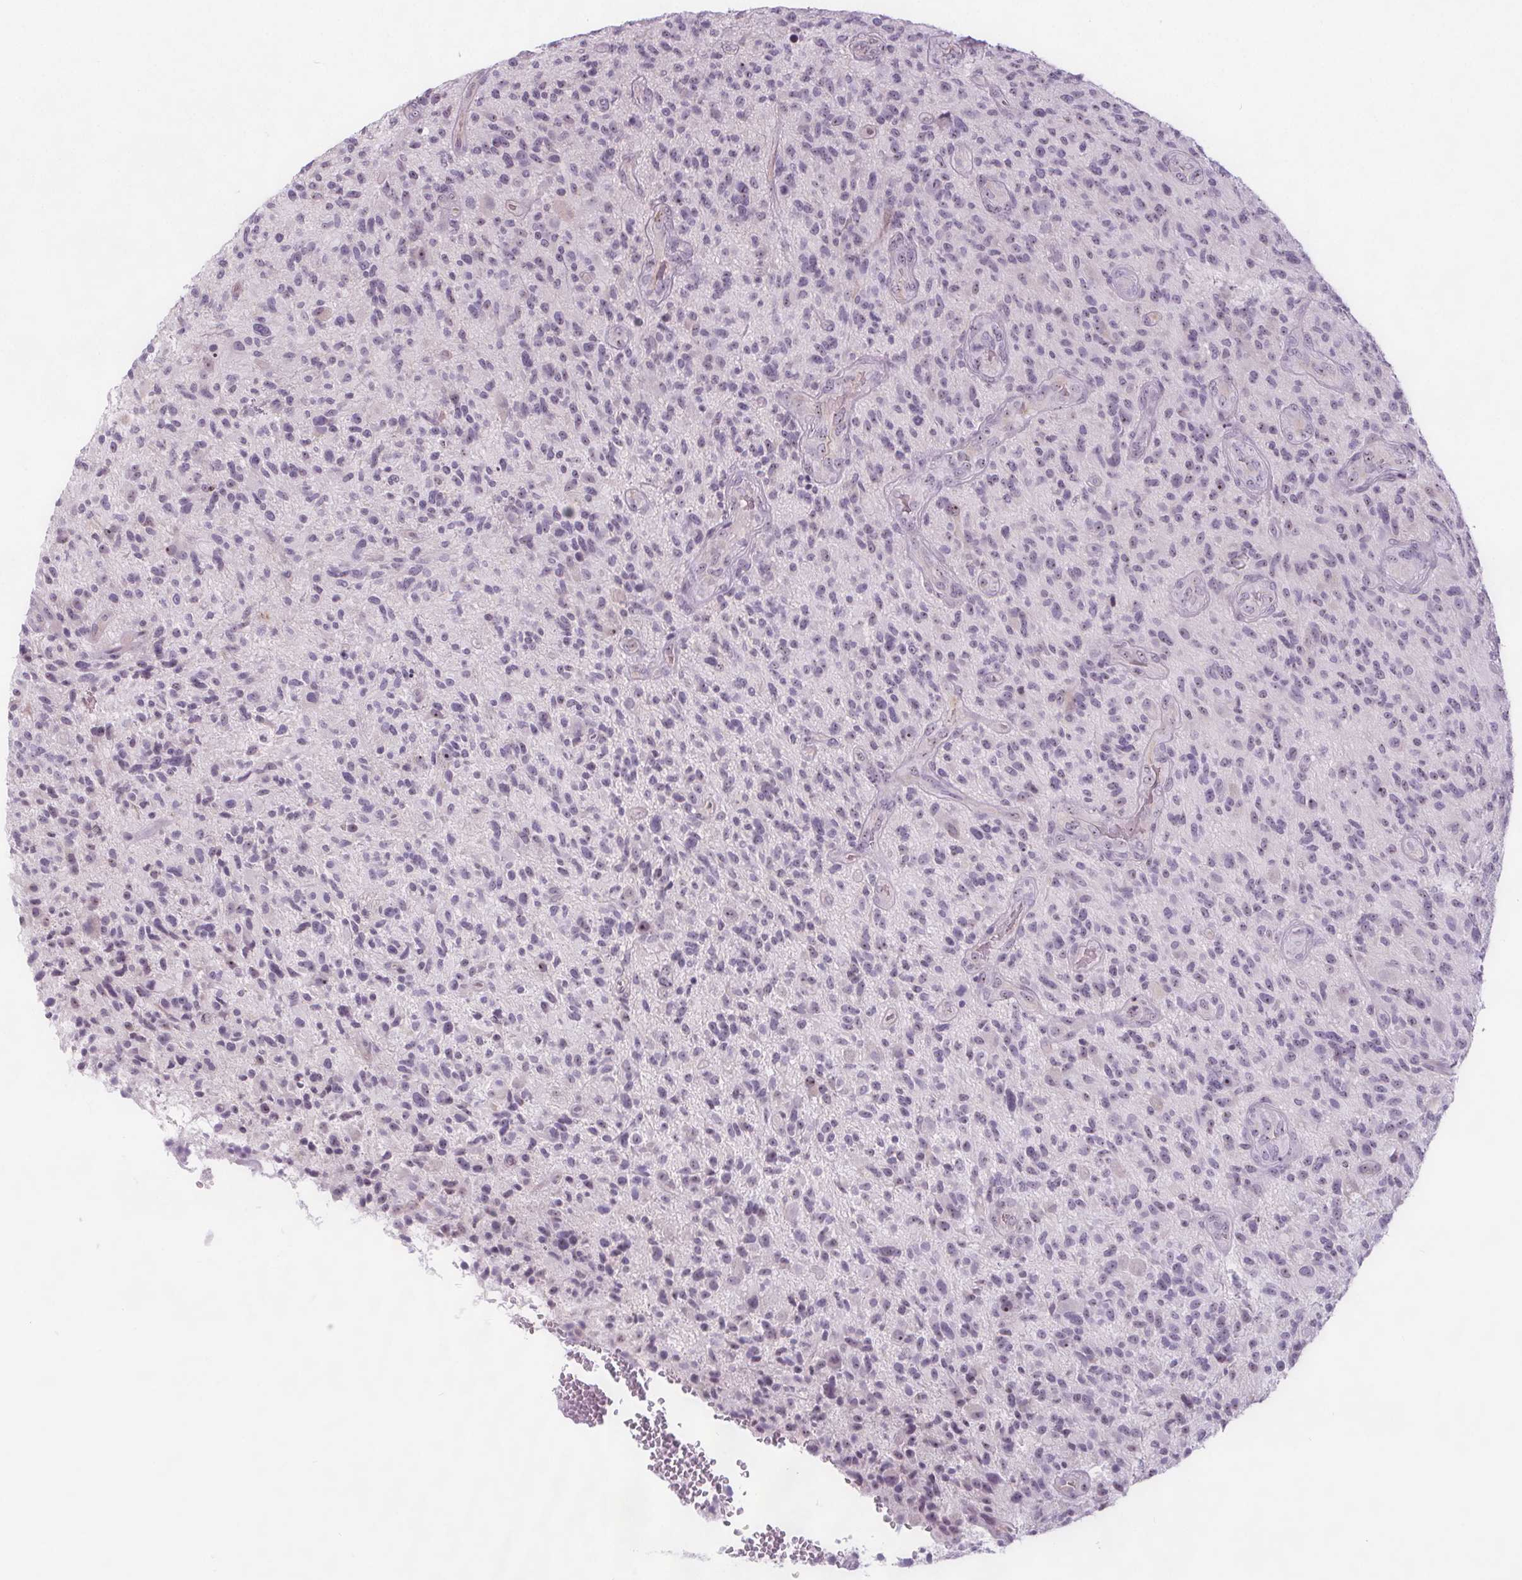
{"staining": {"intensity": "weak", "quantity": "<25%", "location": "nuclear"}, "tissue": "glioma", "cell_type": "Tumor cells", "image_type": "cancer", "snomed": [{"axis": "morphology", "description": "Glioma, malignant, High grade"}, {"axis": "topography", "description": "Brain"}], "caption": "DAB immunohistochemical staining of human glioma exhibits no significant positivity in tumor cells.", "gene": "NOLC1", "patient": {"sex": "male", "age": 47}}